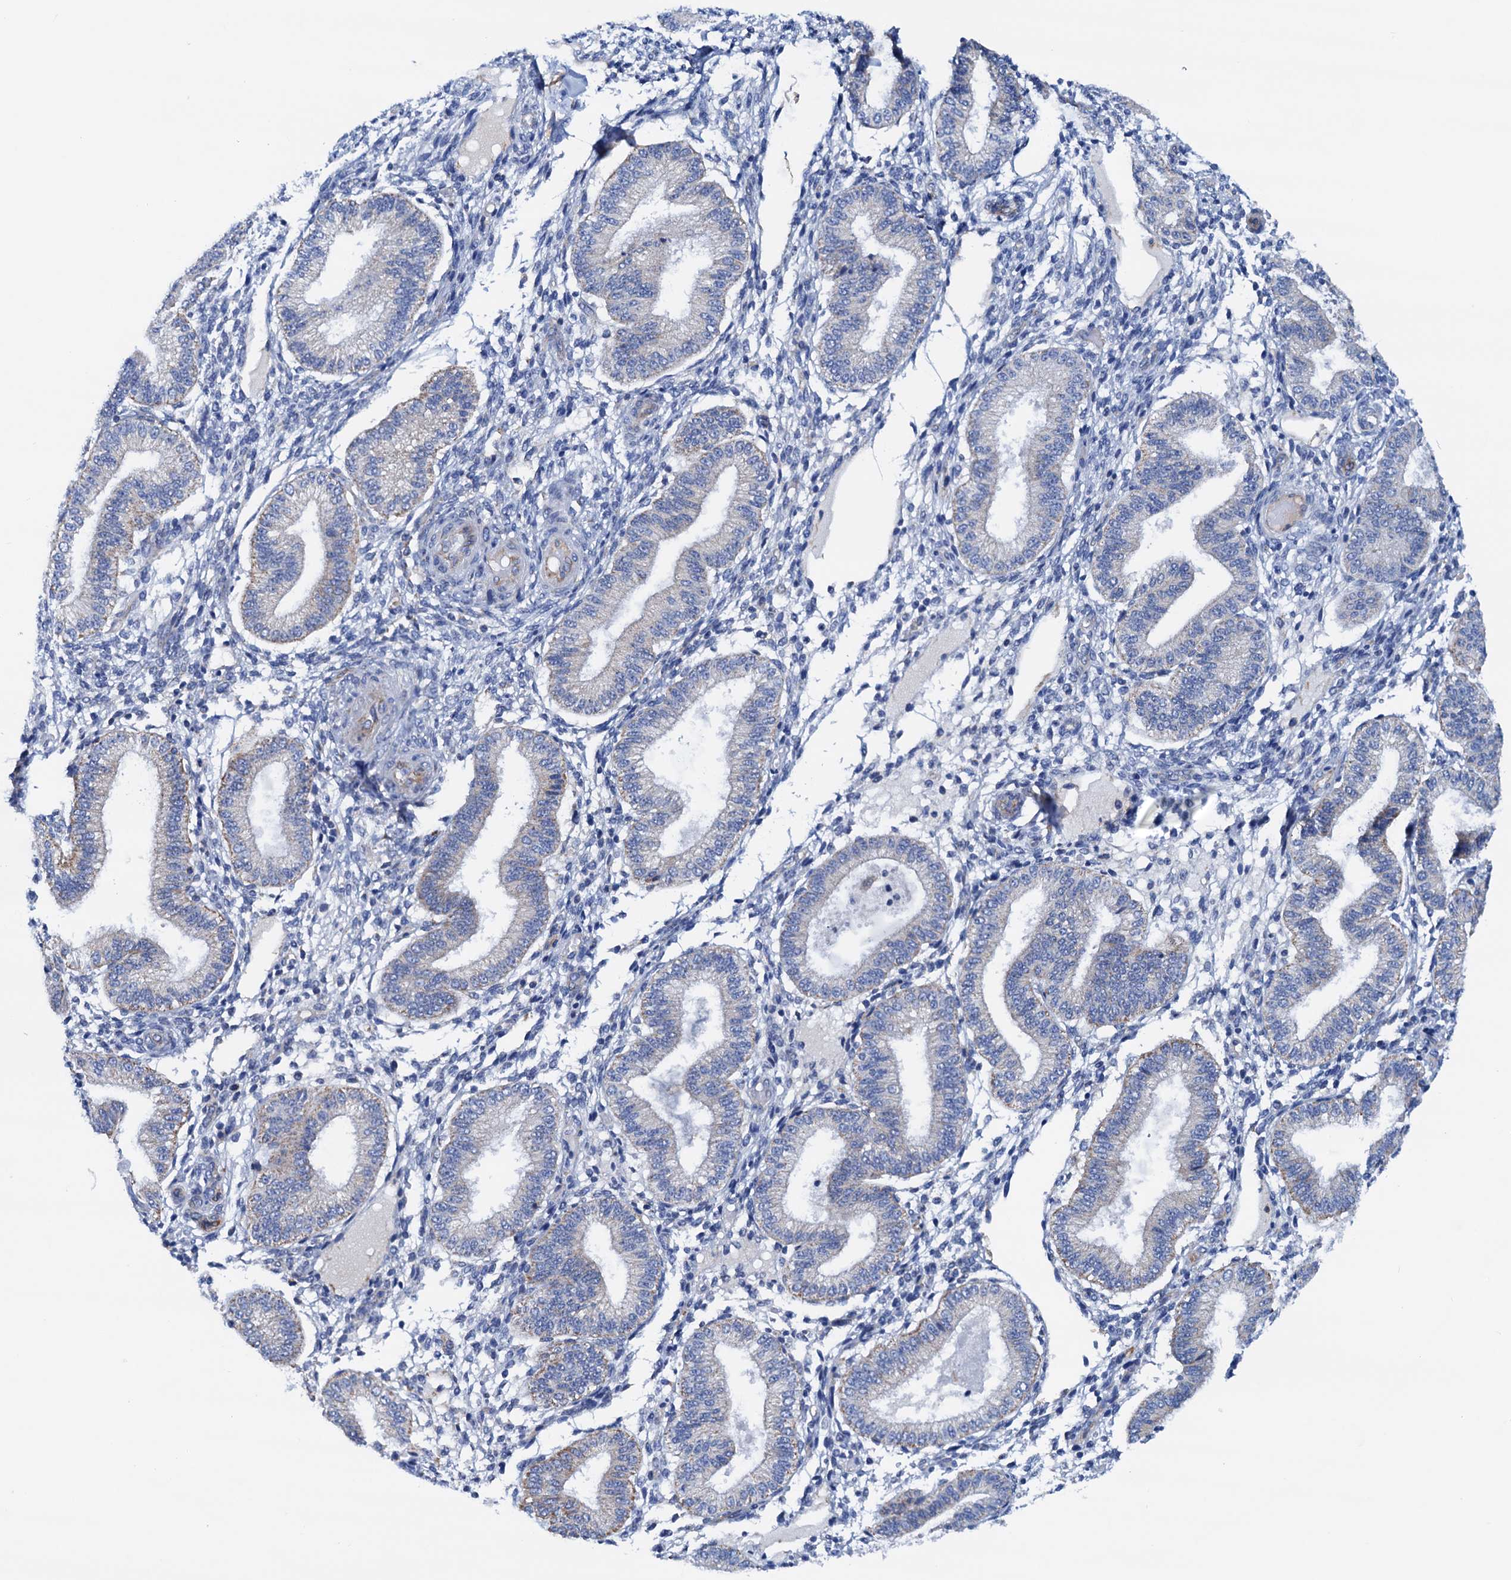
{"staining": {"intensity": "negative", "quantity": "none", "location": "none"}, "tissue": "endometrium", "cell_type": "Cells in endometrial stroma", "image_type": "normal", "snomed": [{"axis": "morphology", "description": "Normal tissue, NOS"}, {"axis": "topography", "description": "Endometrium"}], "caption": "Human endometrium stained for a protein using IHC shows no expression in cells in endometrial stroma.", "gene": "RASSF9", "patient": {"sex": "female", "age": 39}}